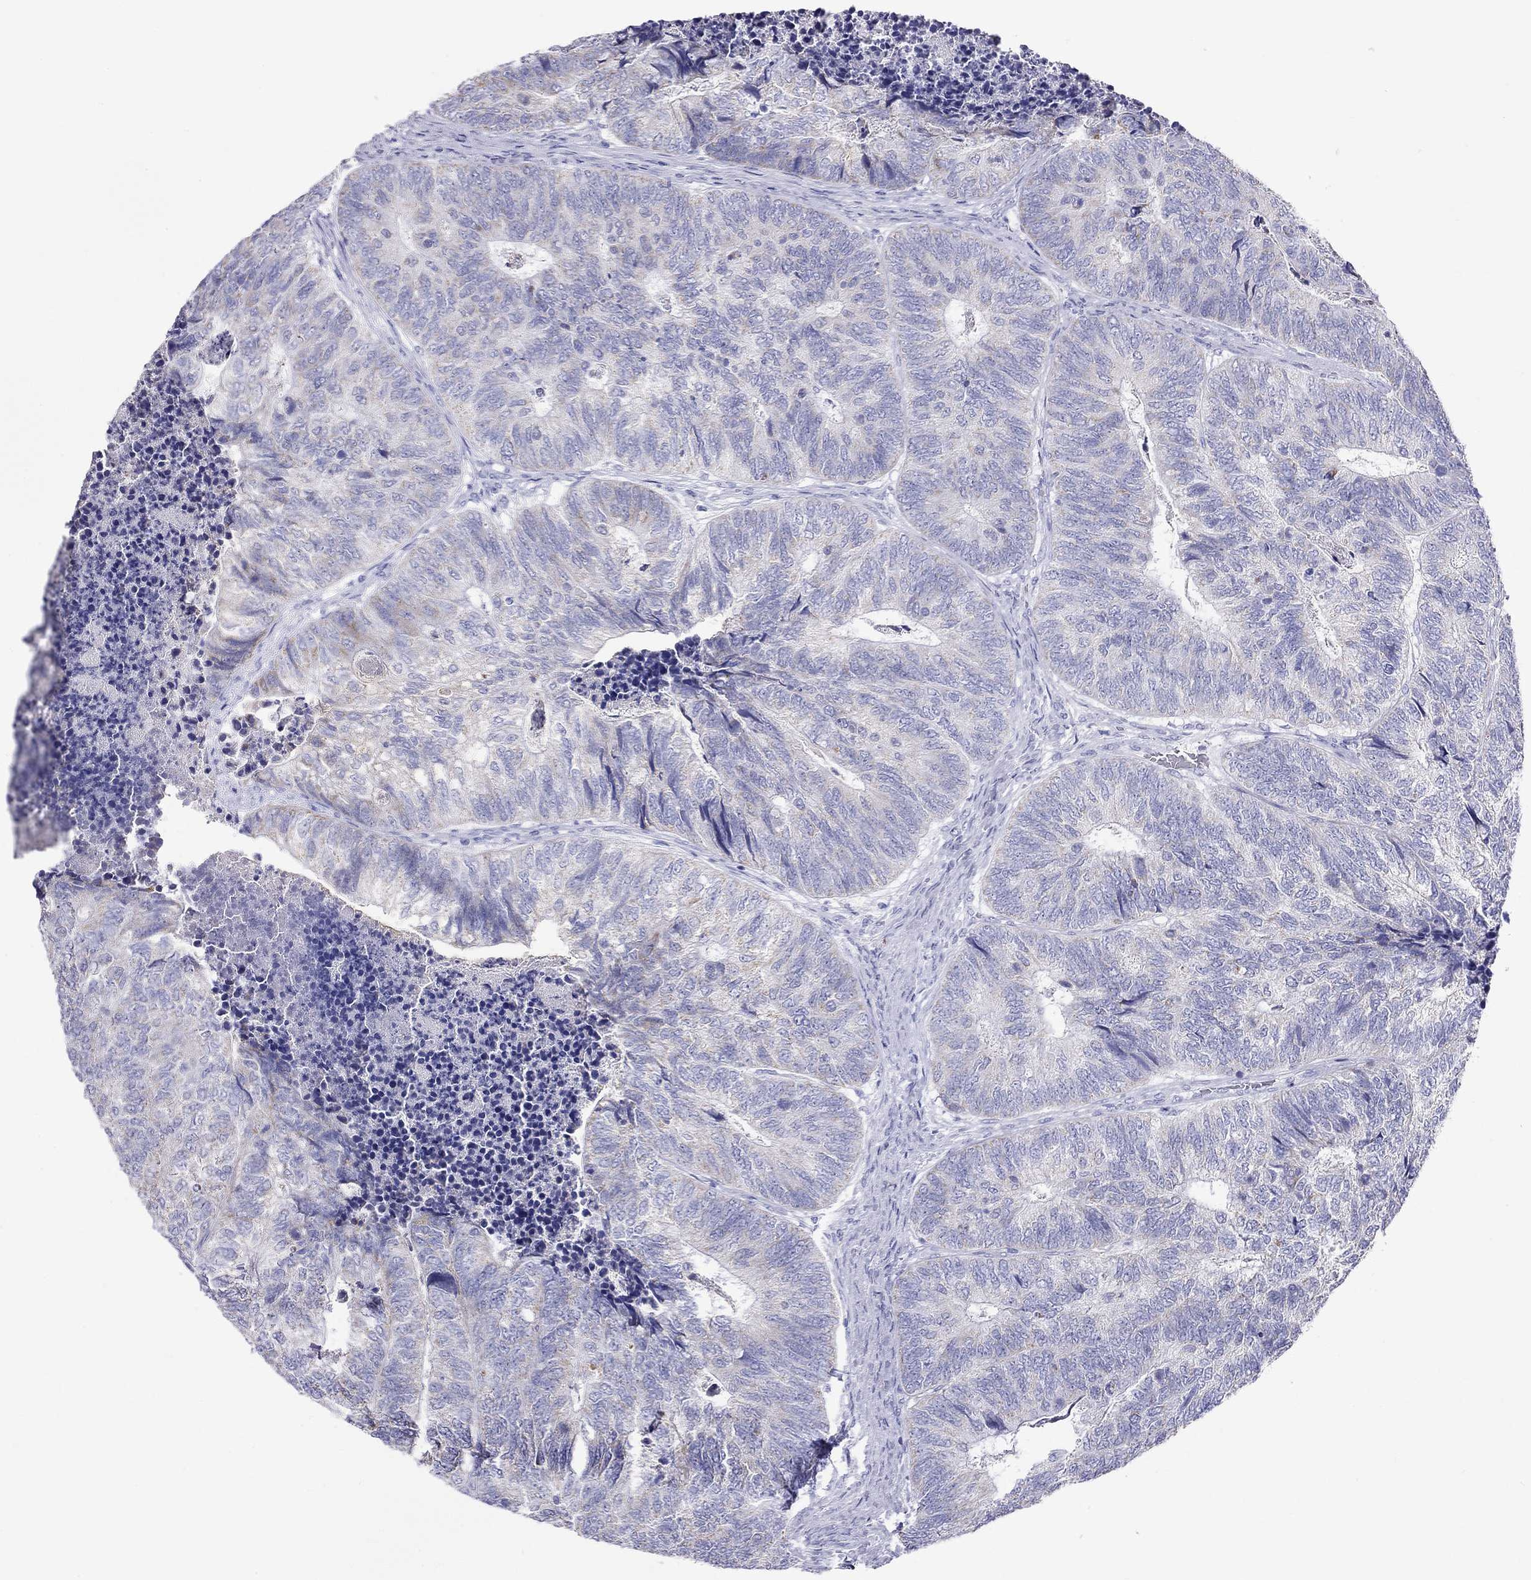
{"staining": {"intensity": "negative", "quantity": "none", "location": "none"}, "tissue": "colorectal cancer", "cell_type": "Tumor cells", "image_type": "cancer", "snomed": [{"axis": "morphology", "description": "Adenocarcinoma, NOS"}, {"axis": "topography", "description": "Colon"}], "caption": "Tumor cells are negative for brown protein staining in colorectal cancer (adenocarcinoma).", "gene": "DPY19L2", "patient": {"sex": "female", "age": 67}}